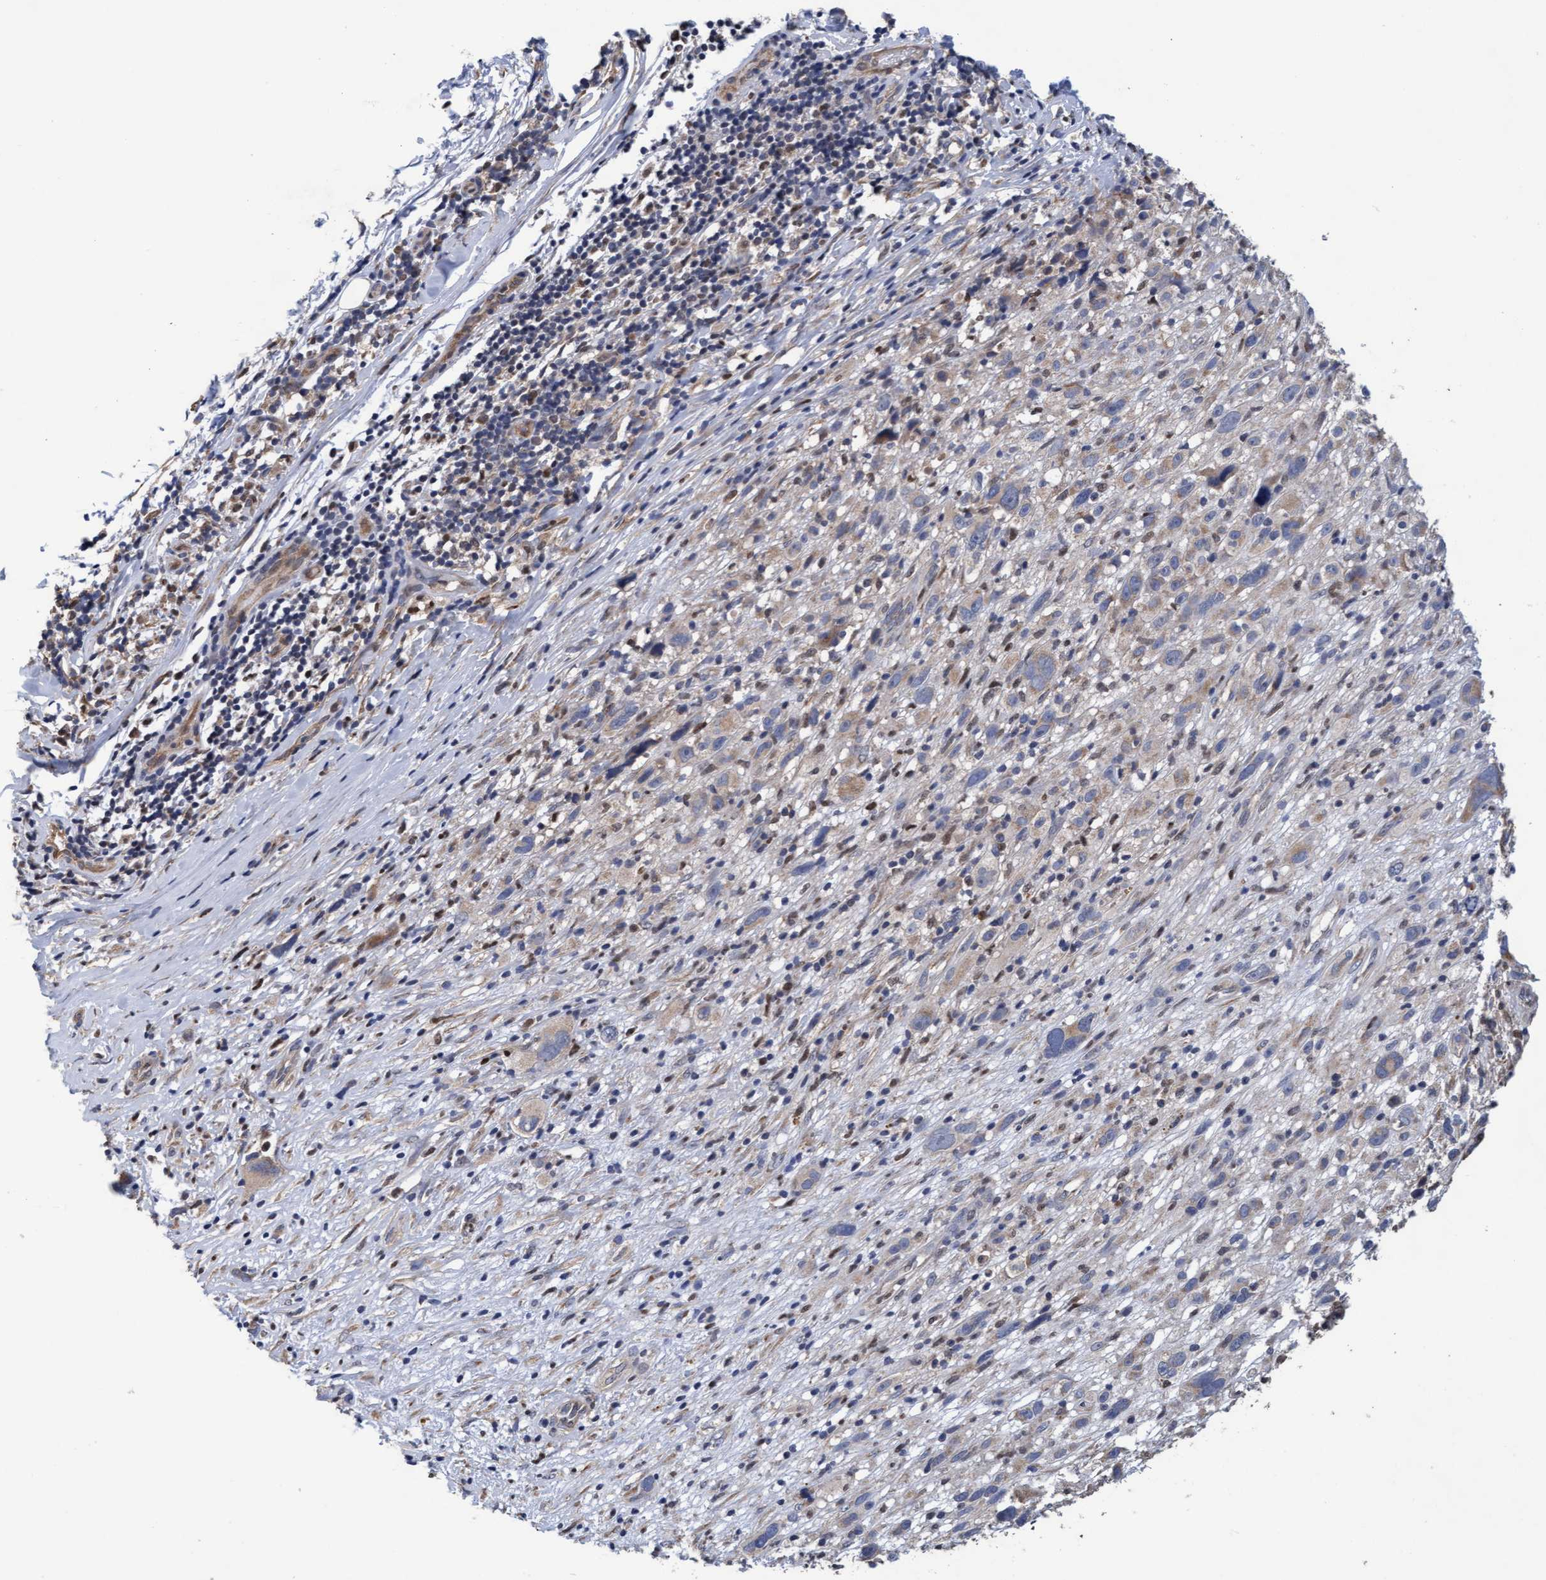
{"staining": {"intensity": "weak", "quantity": ">75%", "location": "cytoplasmic/membranous"}, "tissue": "melanoma", "cell_type": "Tumor cells", "image_type": "cancer", "snomed": [{"axis": "morphology", "description": "Malignant melanoma, NOS"}, {"axis": "topography", "description": "Skin"}], "caption": "Malignant melanoma stained for a protein (brown) displays weak cytoplasmic/membranous positive staining in approximately >75% of tumor cells.", "gene": "MRPL38", "patient": {"sex": "female", "age": 55}}